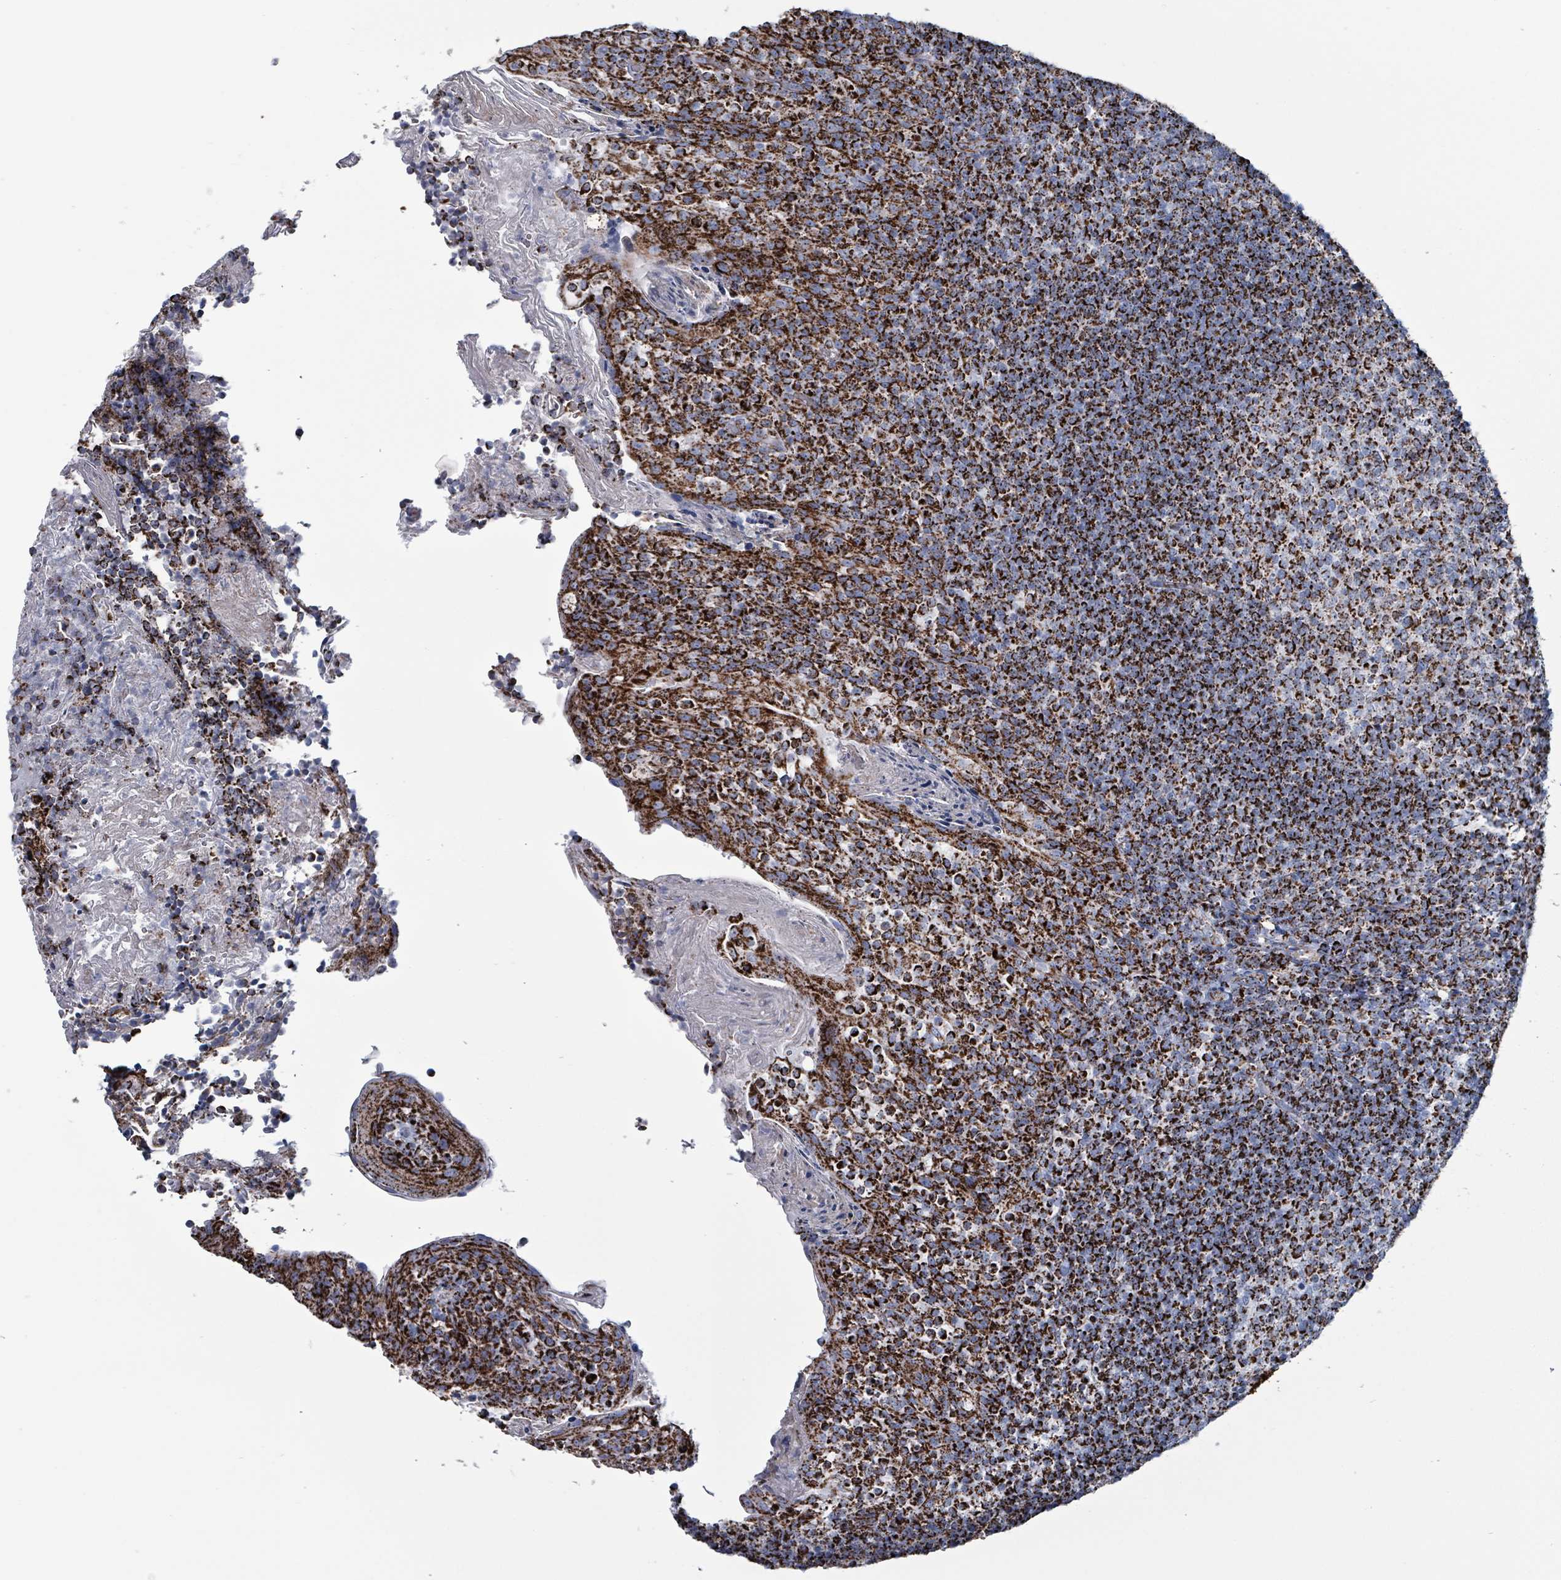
{"staining": {"intensity": "strong", "quantity": ">75%", "location": "cytoplasmic/membranous"}, "tissue": "tonsil", "cell_type": "Germinal center cells", "image_type": "normal", "snomed": [{"axis": "morphology", "description": "Normal tissue, NOS"}, {"axis": "topography", "description": "Tonsil"}], "caption": "Unremarkable tonsil reveals strong cytoplasmic/membranous staining in about >75% of germinal center cells (brown staining indicates protein expression, while blue staining denotes nuclei)..", "gene": "IDH3B", "patient": {"sex": "female", "age": 10}}